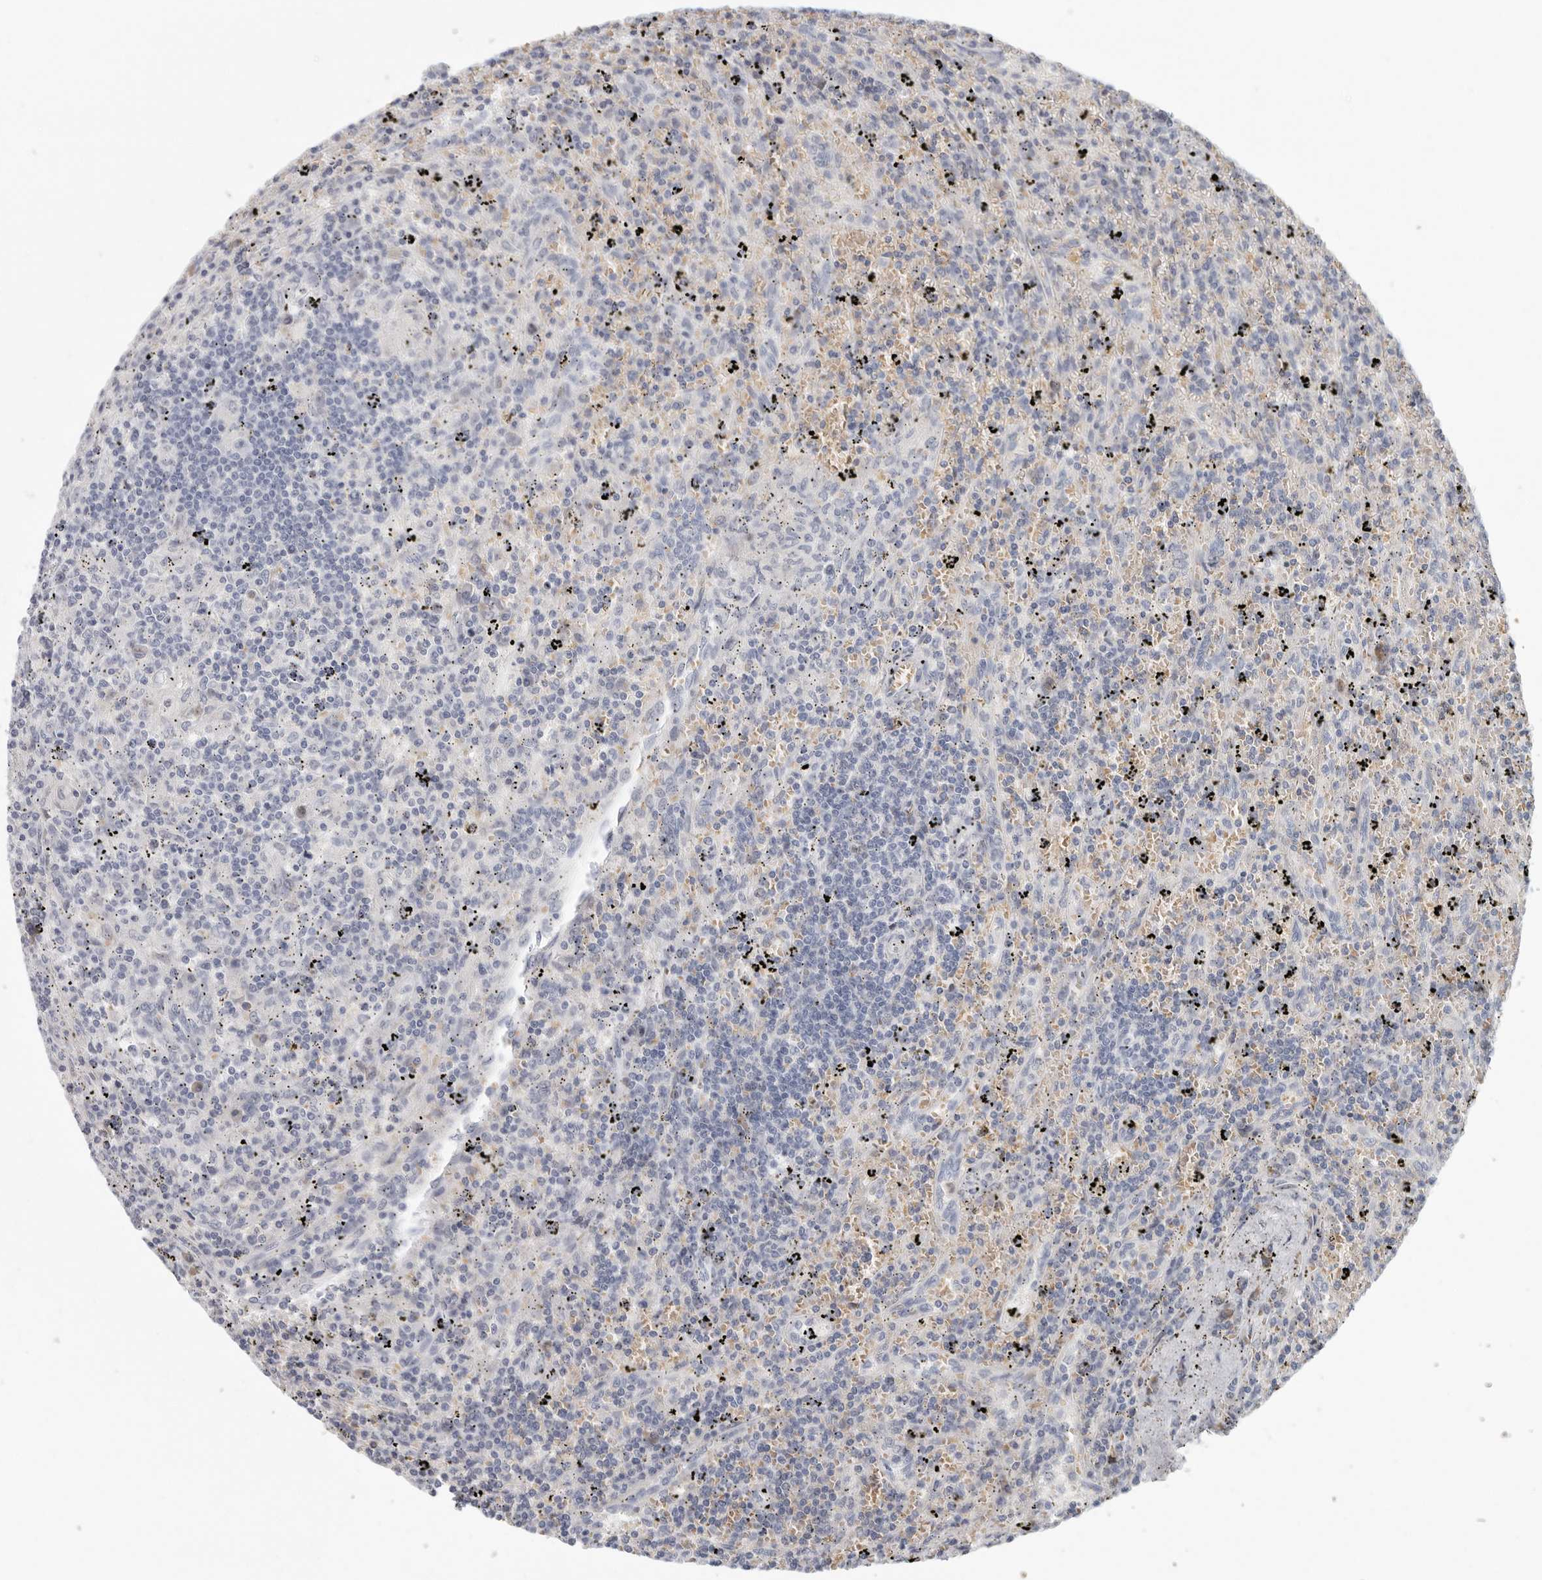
{"staining": {"intensity": "negative", "quantity": "none", "location": "none"}, "tissue": "lymphoma", "cell_type": "Tumor cells", "image_type": "cancer", "snomed": [{"axis": "morphology", "description": "Malignant lymphoma, non-Hodgkin's type, Low grade"}, {"axis": "topography", "description": "Spleen"}], "caption": "A photomicrograph of human low-grade malignant lymphoma, non-Hodgkin's type is negative for staining in tumor cells. The staining was performed using DAB (3,3'-diaminobenzidine) to visualize the protein expression in brown, while the nuclei were stained in blue with hematoxylin (Magnification: 20x).", "gene": "DNAJC11", "patient": {"sex": "male", "age": 76}}